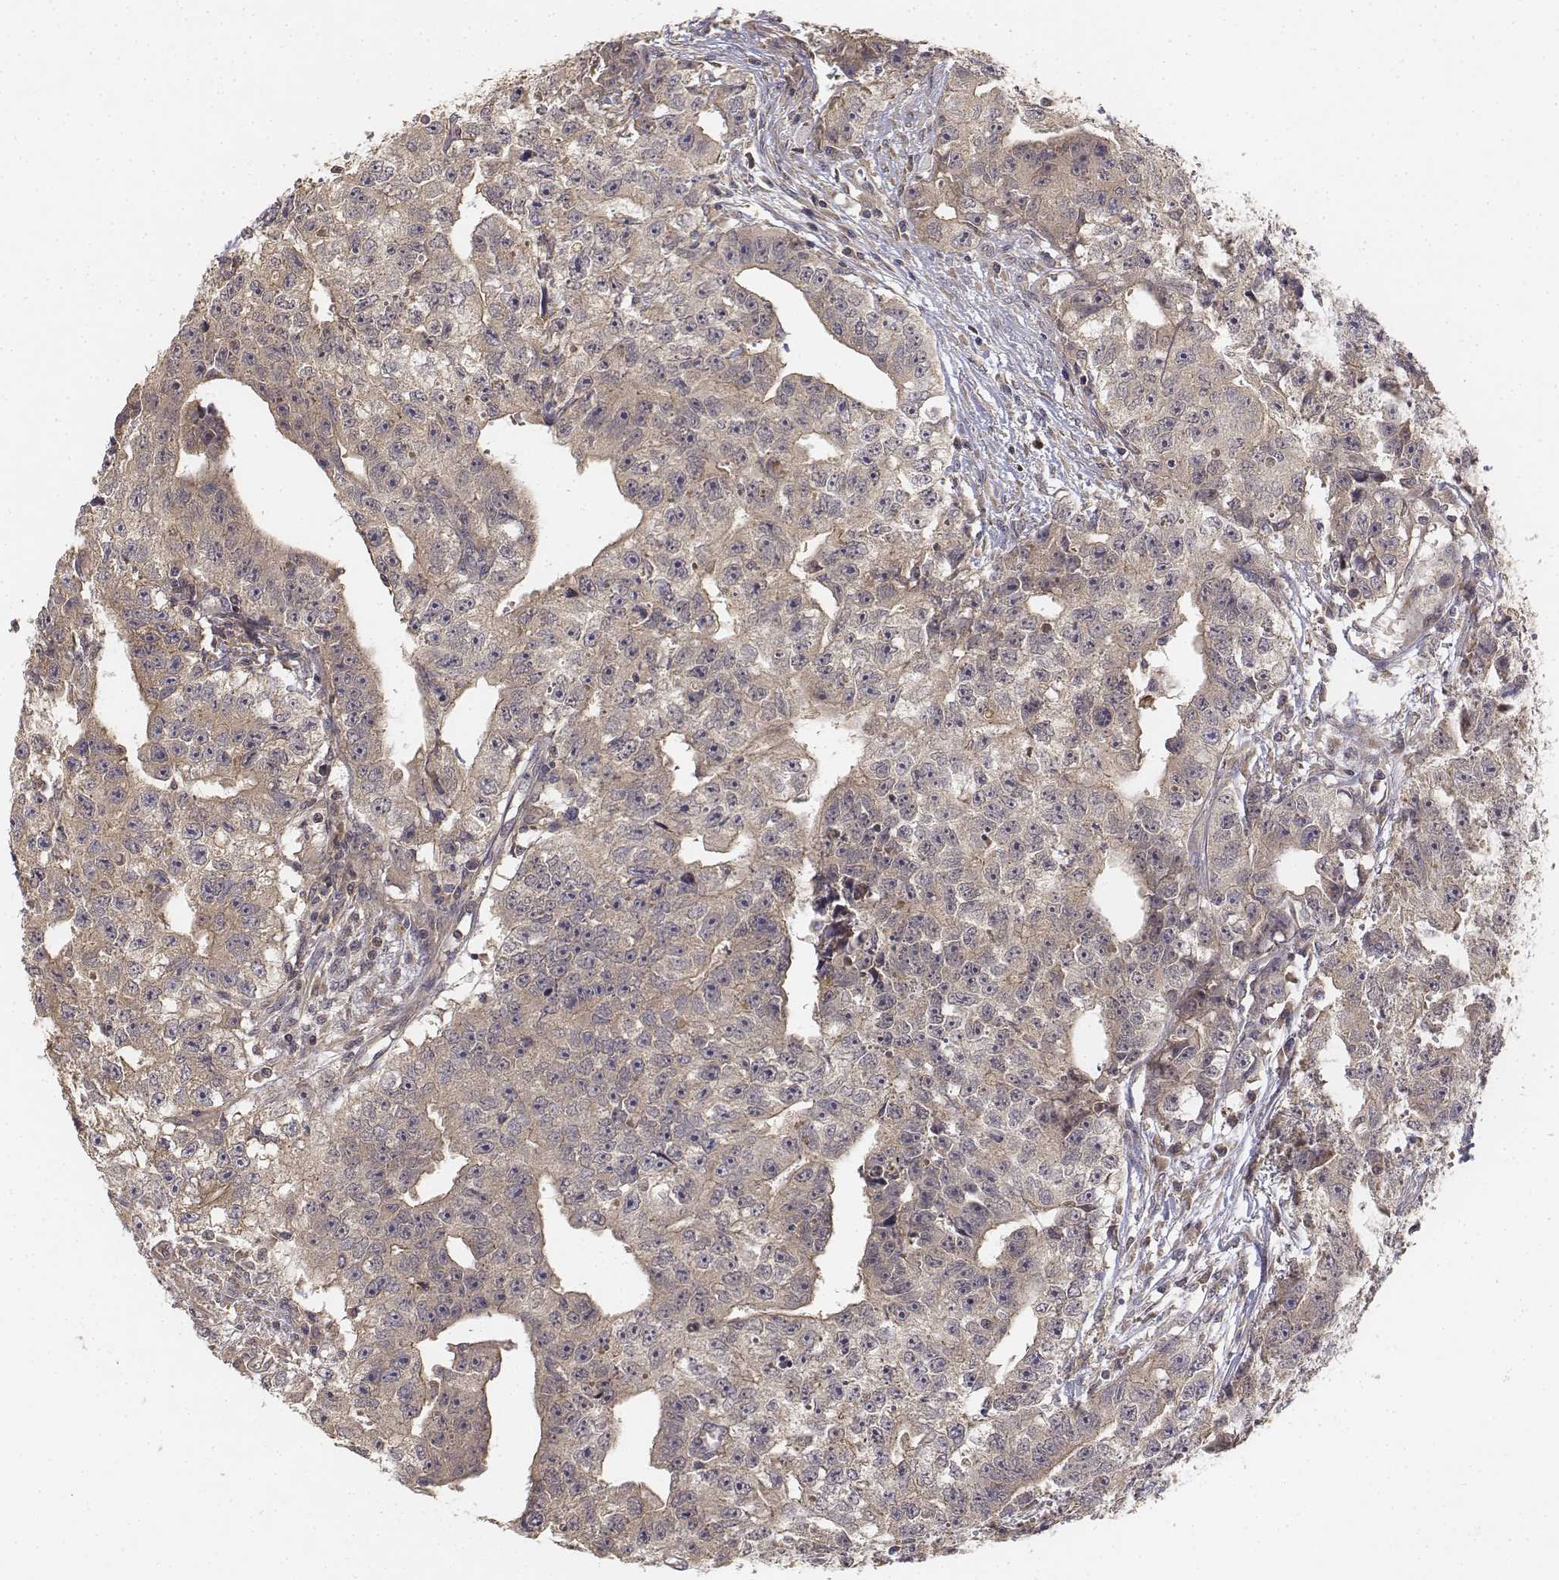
{"staining": {"intensity": "weak", "quantity": ">75%", "location": "cytoplasmic/membranous"}, "tissue": "testis cancer", "cell_type": "Tumor cells", "image_type": "cancer", "snomed": [{"axis": "morphology", "description": "Carcinoma, Embryonal, NOS"}, {"axis": "morphology", "description": "Teratoma, malignant, NOS"}, {"axis": "topography", "description": "Testis"}], "caption": "Brown immunohistochemical staining in human testis embryonal carcinoma exhibits weak cytoplasmic/membranous expression in approximately >75% of tumor cells.", "gene": "FBXO21", "patient": {"sex": "male", "age": 24}}